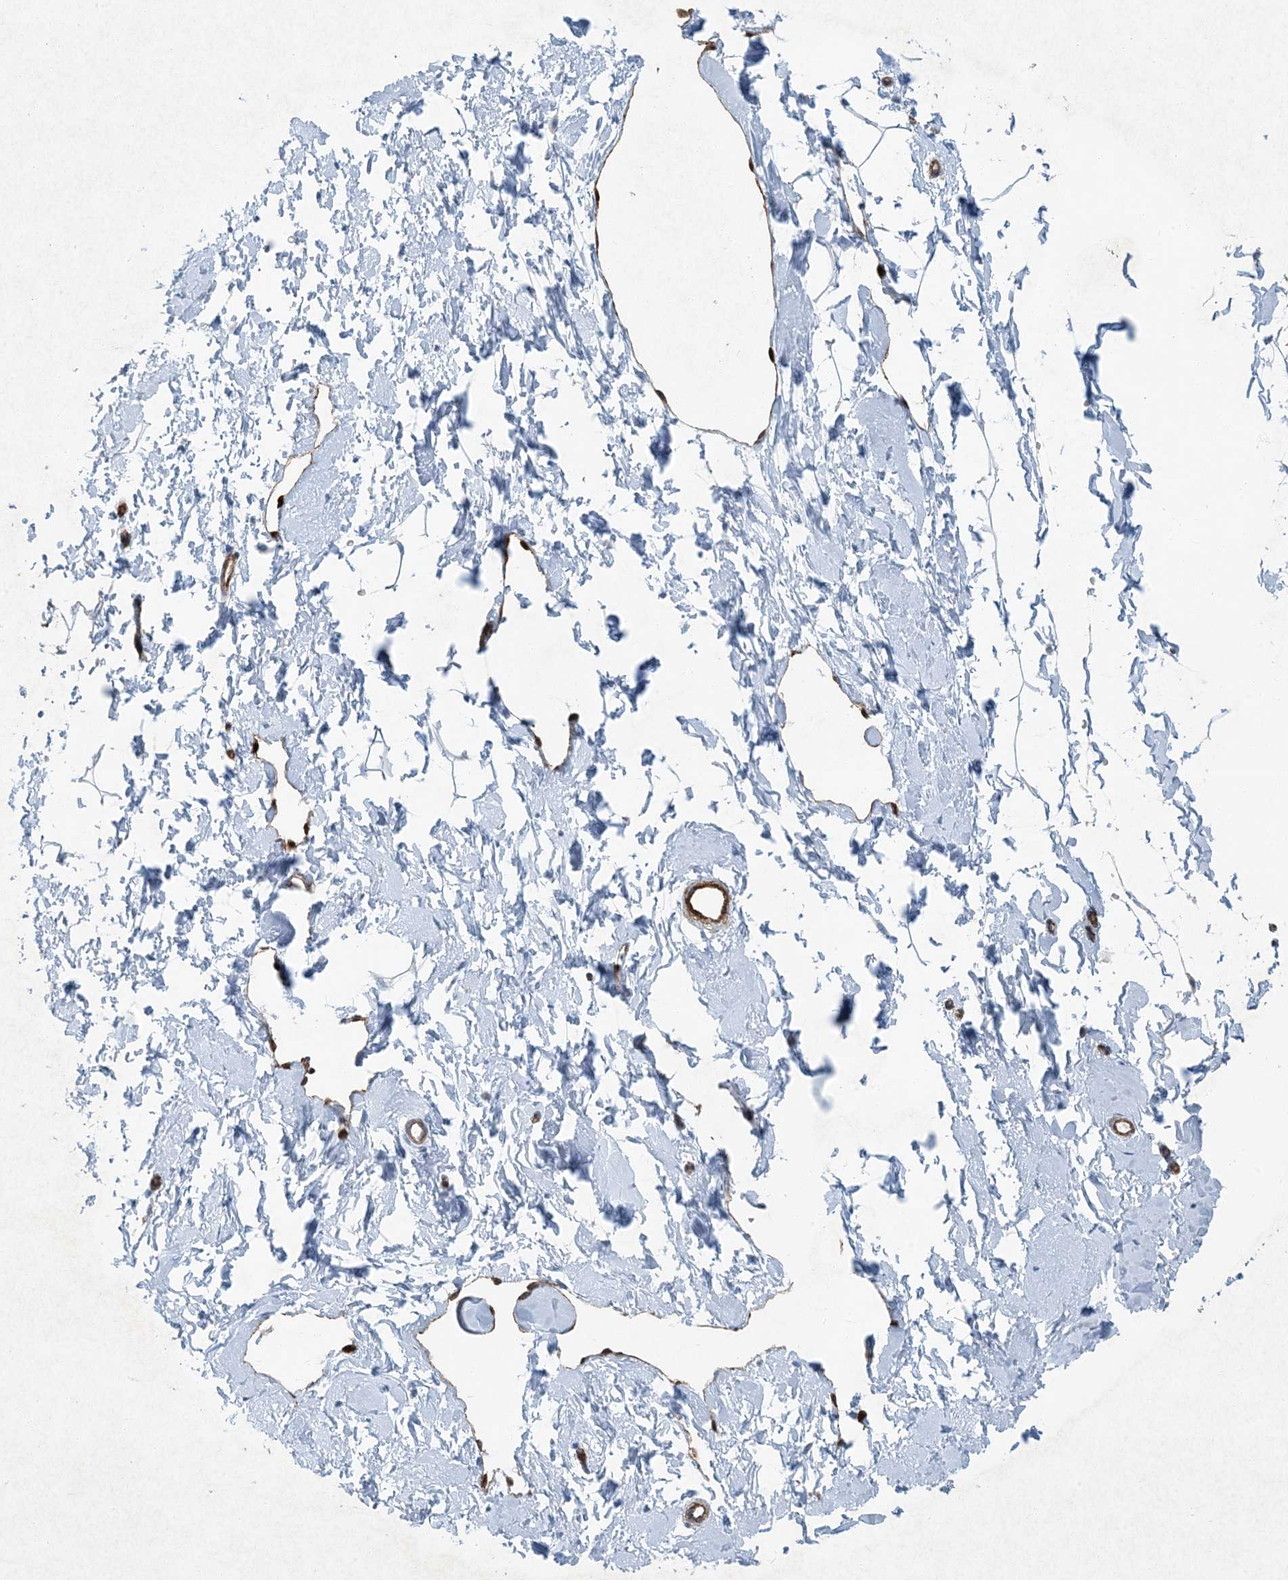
{"staining": {"intensity": "negative", "quantity": "none", "location": "none"}, "tissue": "adipose tissue", "cell_type": "Adipocytes", "image_type": "normal", "snomed": [{"axis": "morphology", "description": "Normal tissue, NOS"}, {"axis": "topography", "description": "Breast"}], "caption": "Protein analysis of benign adipose tissue exhibits no significant positivity in adipocytes. (Immunohistochemistry, brightfield microscopy, high magnification).", "gene": "PGM5", "patient": {"sex": "female", "age": 23}}